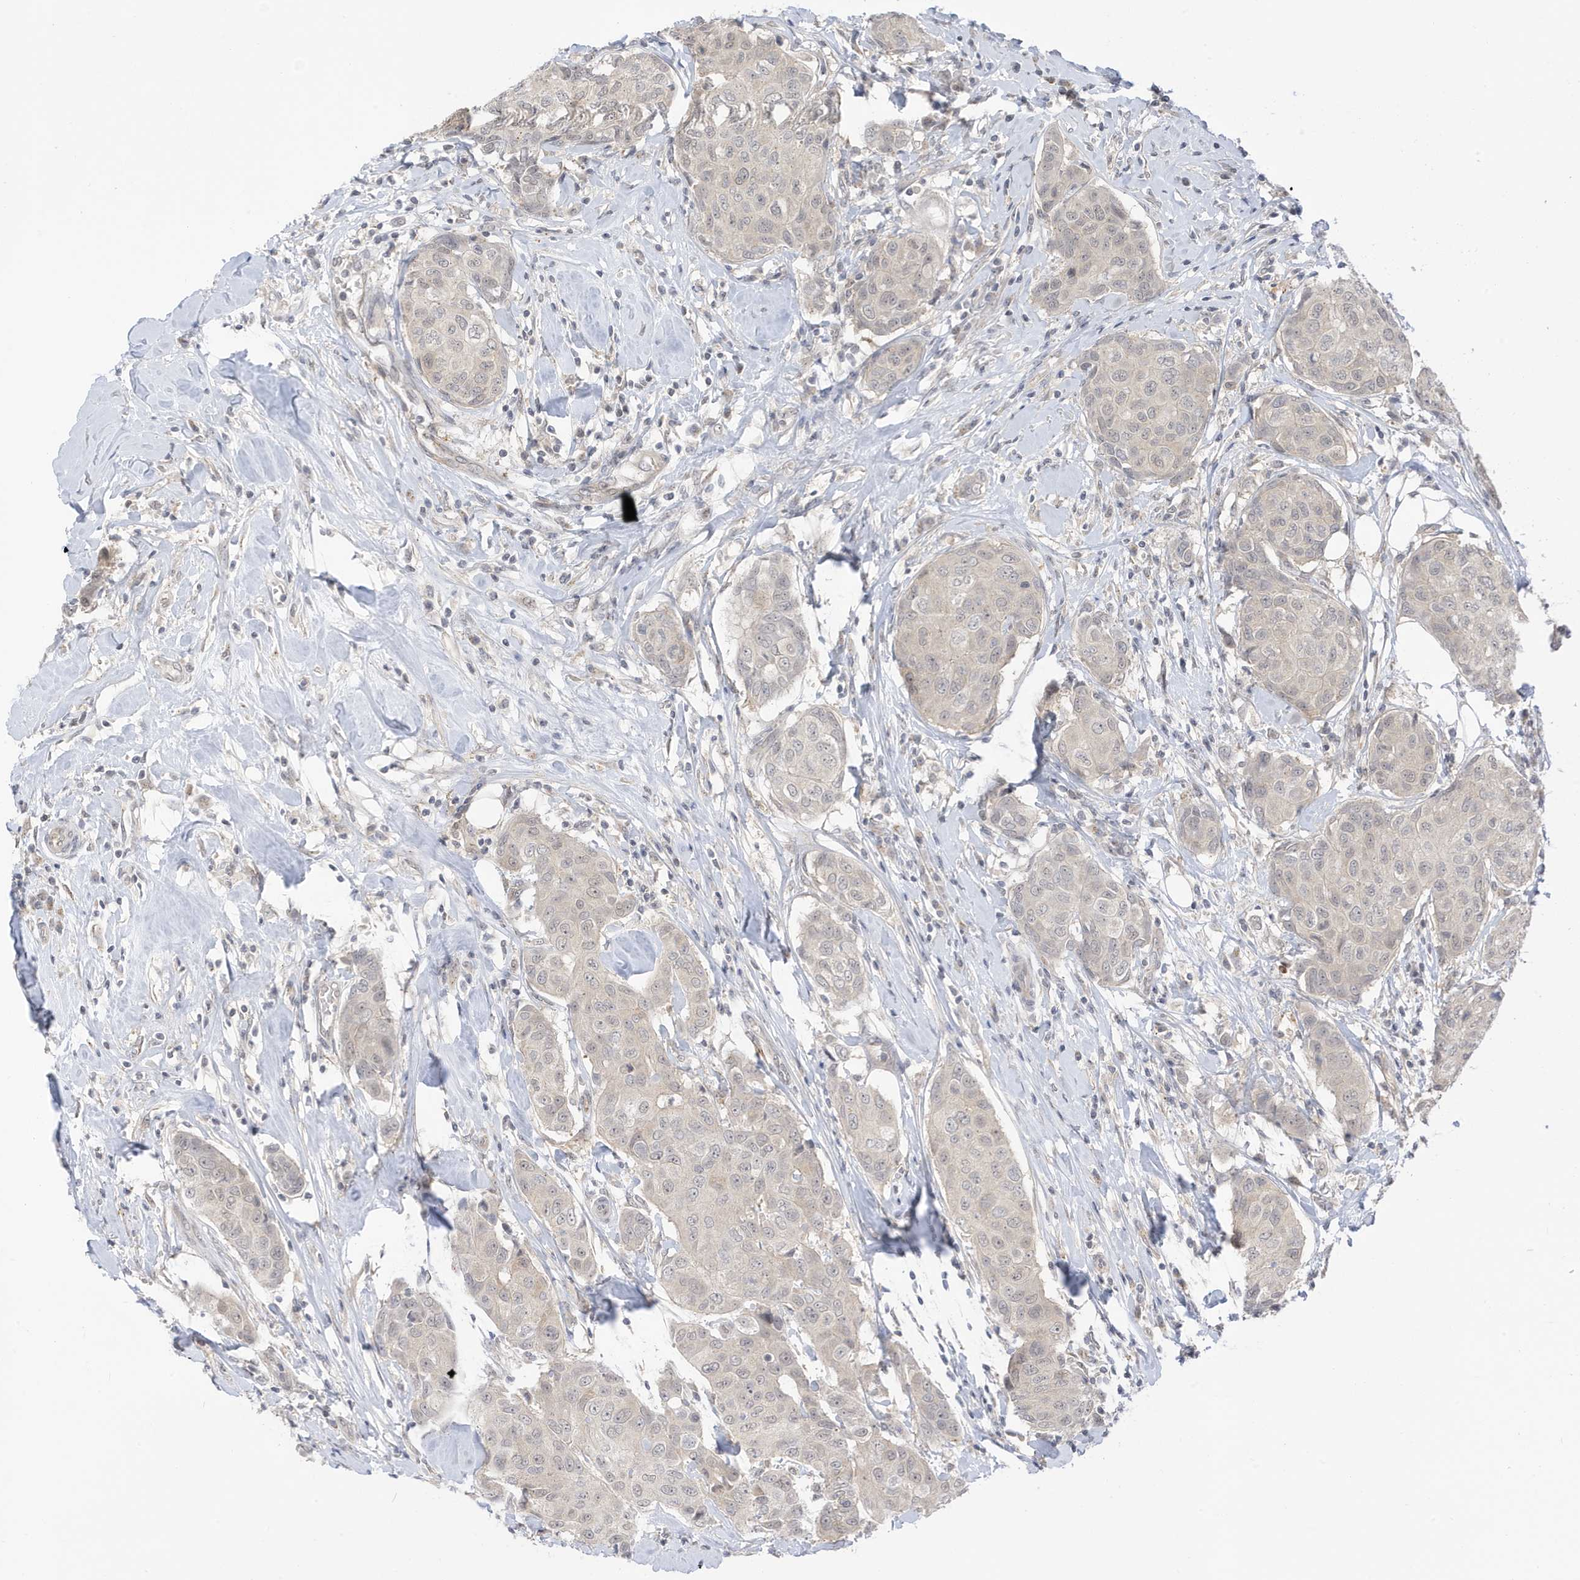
{"staining": {"intensity": "weak", "quantity": "25%-75%", "location": "nuclear"}, "tissue": "breast cancer", "cell_type": "Tumor cells", "image_type": "cancer", "snomed": [{"axis": "morphology", "description": "Duct carcinoma"}, {"axis": "topography", "description": "Breast"}], "caption": "Immunohistochemical staining of infiltrating ductal carcinoma (breast) displays low levels of weak nuclear staining in about 25%-75% of tumor cells. Nuclei are stained in blue.", "gene": "TAB3", "patient": {"sex": "female", "age": 80}}